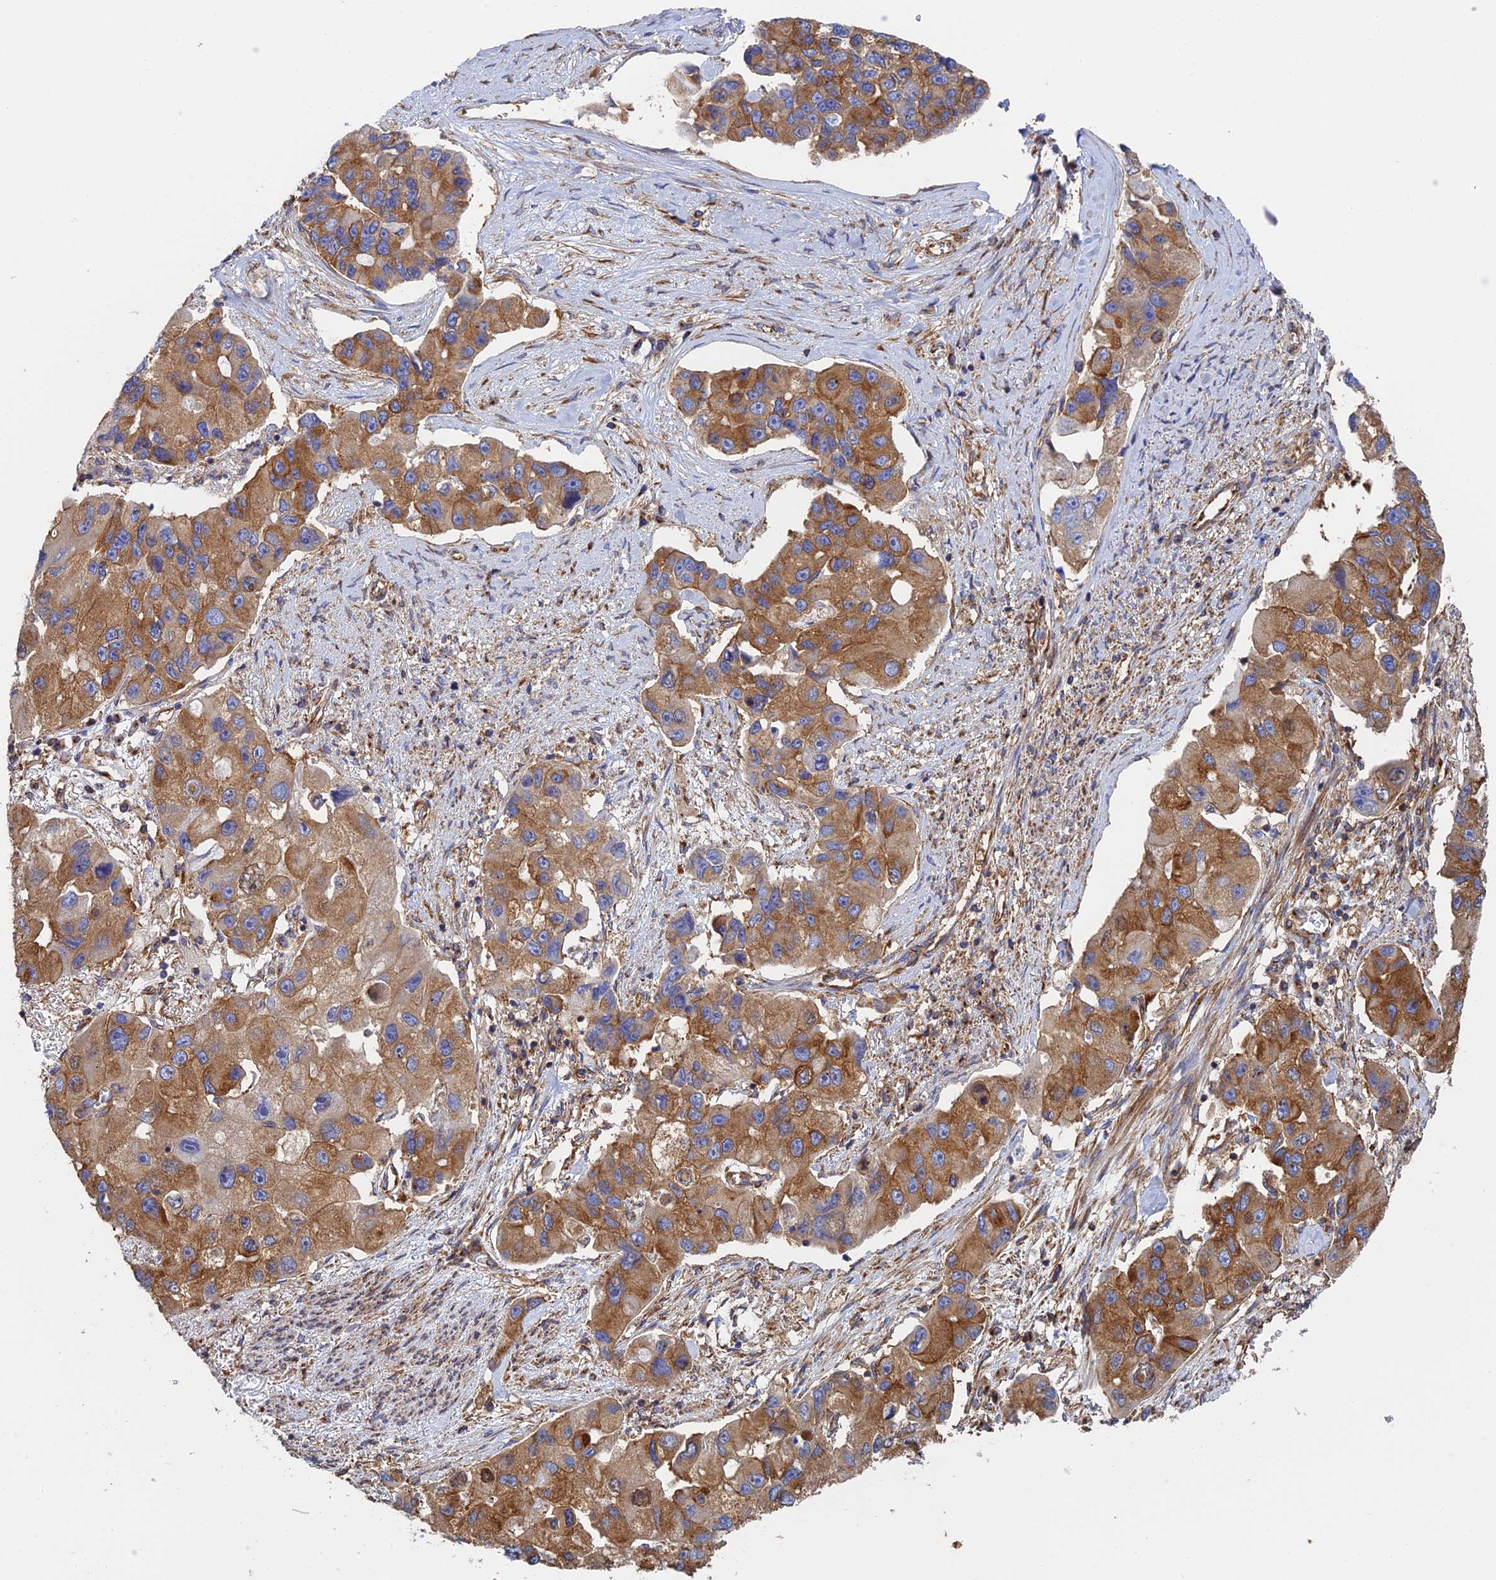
{"staining": {"intensity": "moderate", "quantity": ">75%", "location": "cytoplasmic/membranous"}, "tissue": "lung cancer", "cell_type": "Tumor cells", "image_type": "cancer", "snomed": [{"axis": "morphology", "description": "Adenocarcinoma, NOS"}, {"axis": "topography", "description": "Lung"}], "caption": "Tumor cells show medium levels of moderate cytoplasmic/membranous staining in approximately >75% of cells in human lung adenocarcinoma.", "gene": "DCTN2", "patient": {"sex": "female", "age": 54}}